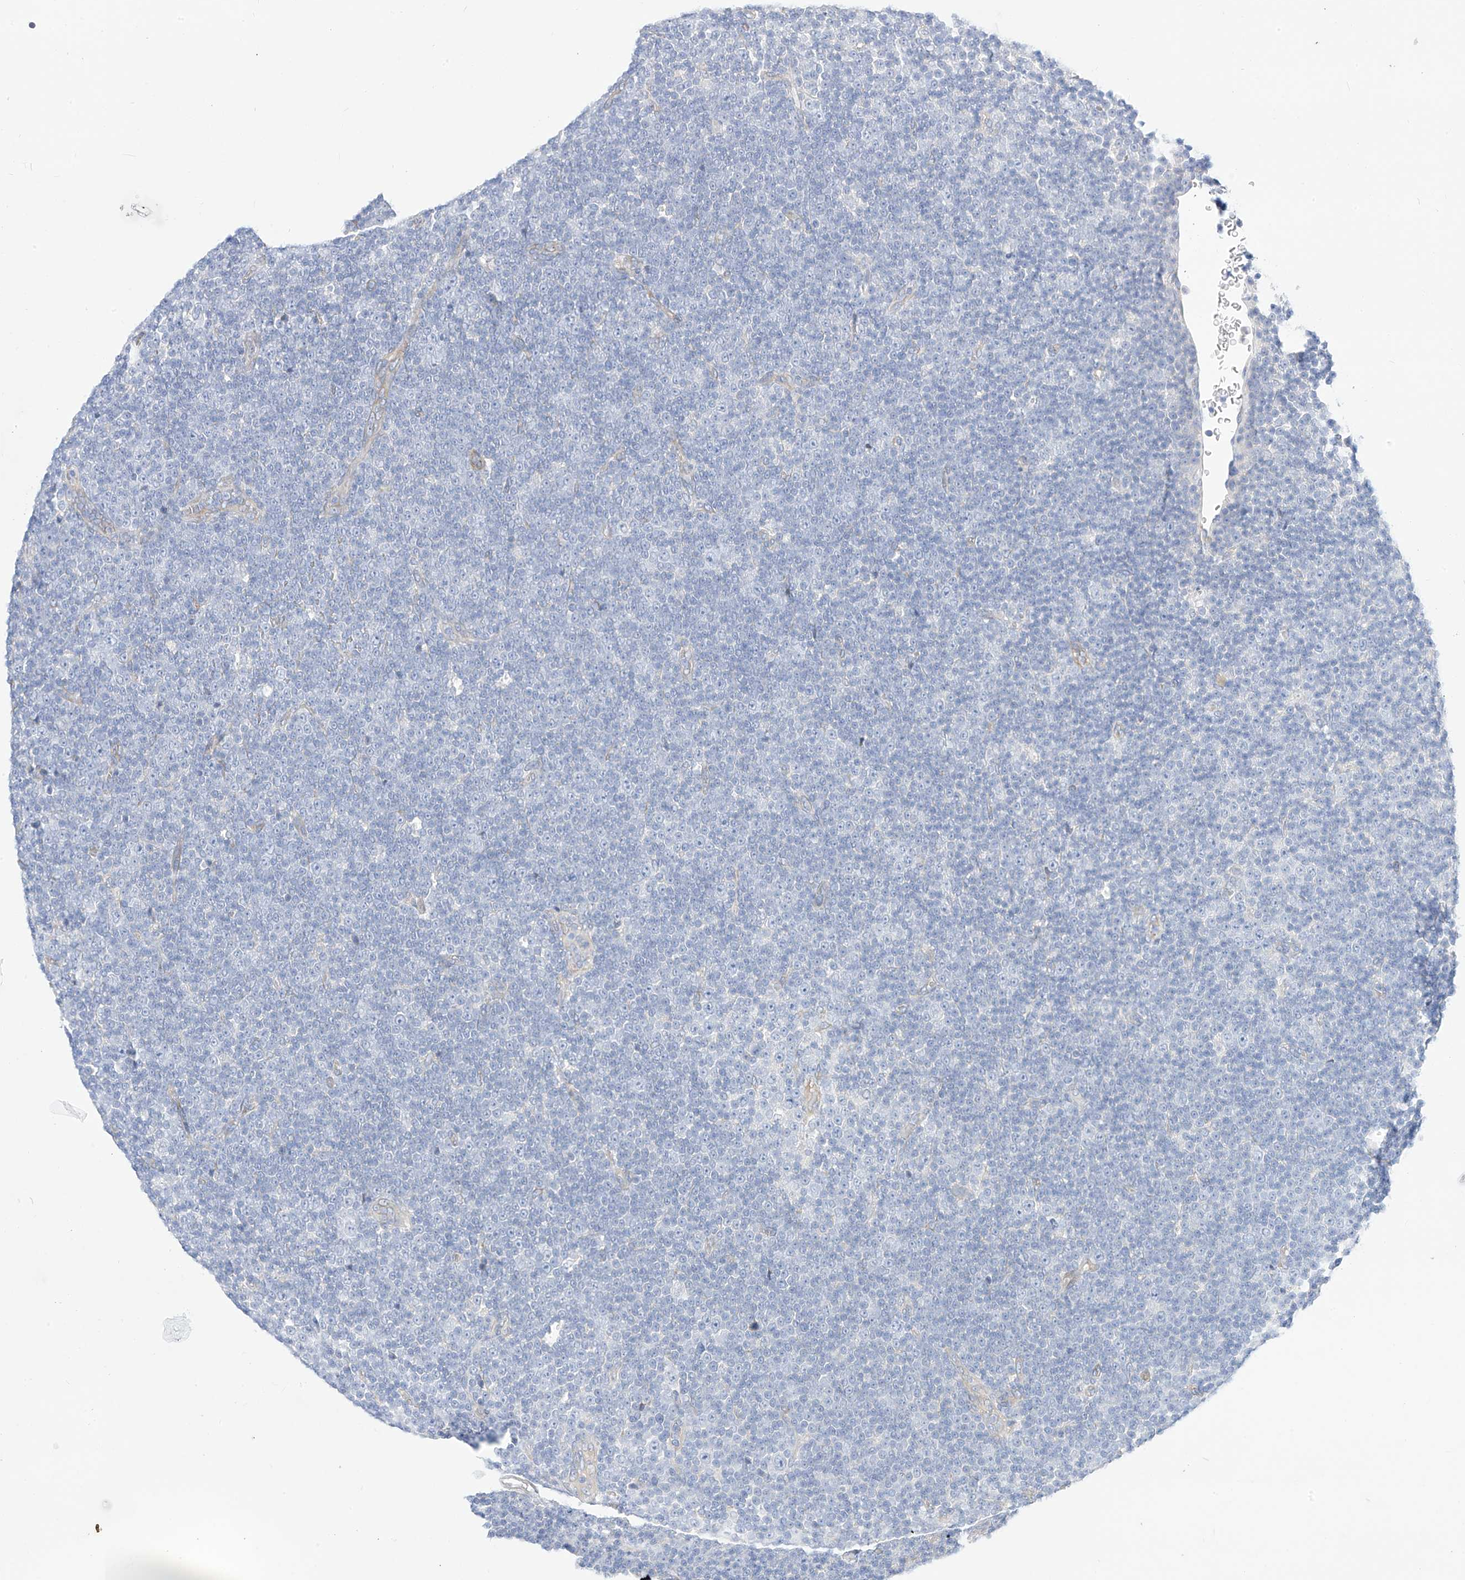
{"staining": {"intensity": "negative", "quantity": "none", "location": "none"}, "tissue": "lymphoma", "cell_type": "Tumor cells", "image_type": "cancer", "snomed": [{"axis": "morphology", "description": "Malignant lymphoma, non-Hodgkin's type, Low grade"}, {"axis": "topography", "description": "Lymph node"}], "caption": "There is no significant expression in tumor cells of low-grade malignant lymphoma, non-Hodgkin's type. The staining is performed using DAB brown chromogen with nuclei counter-stained in using hematoxylin.", "gene": "RASA2", "patient": {"sex": "female", "age": 67}}